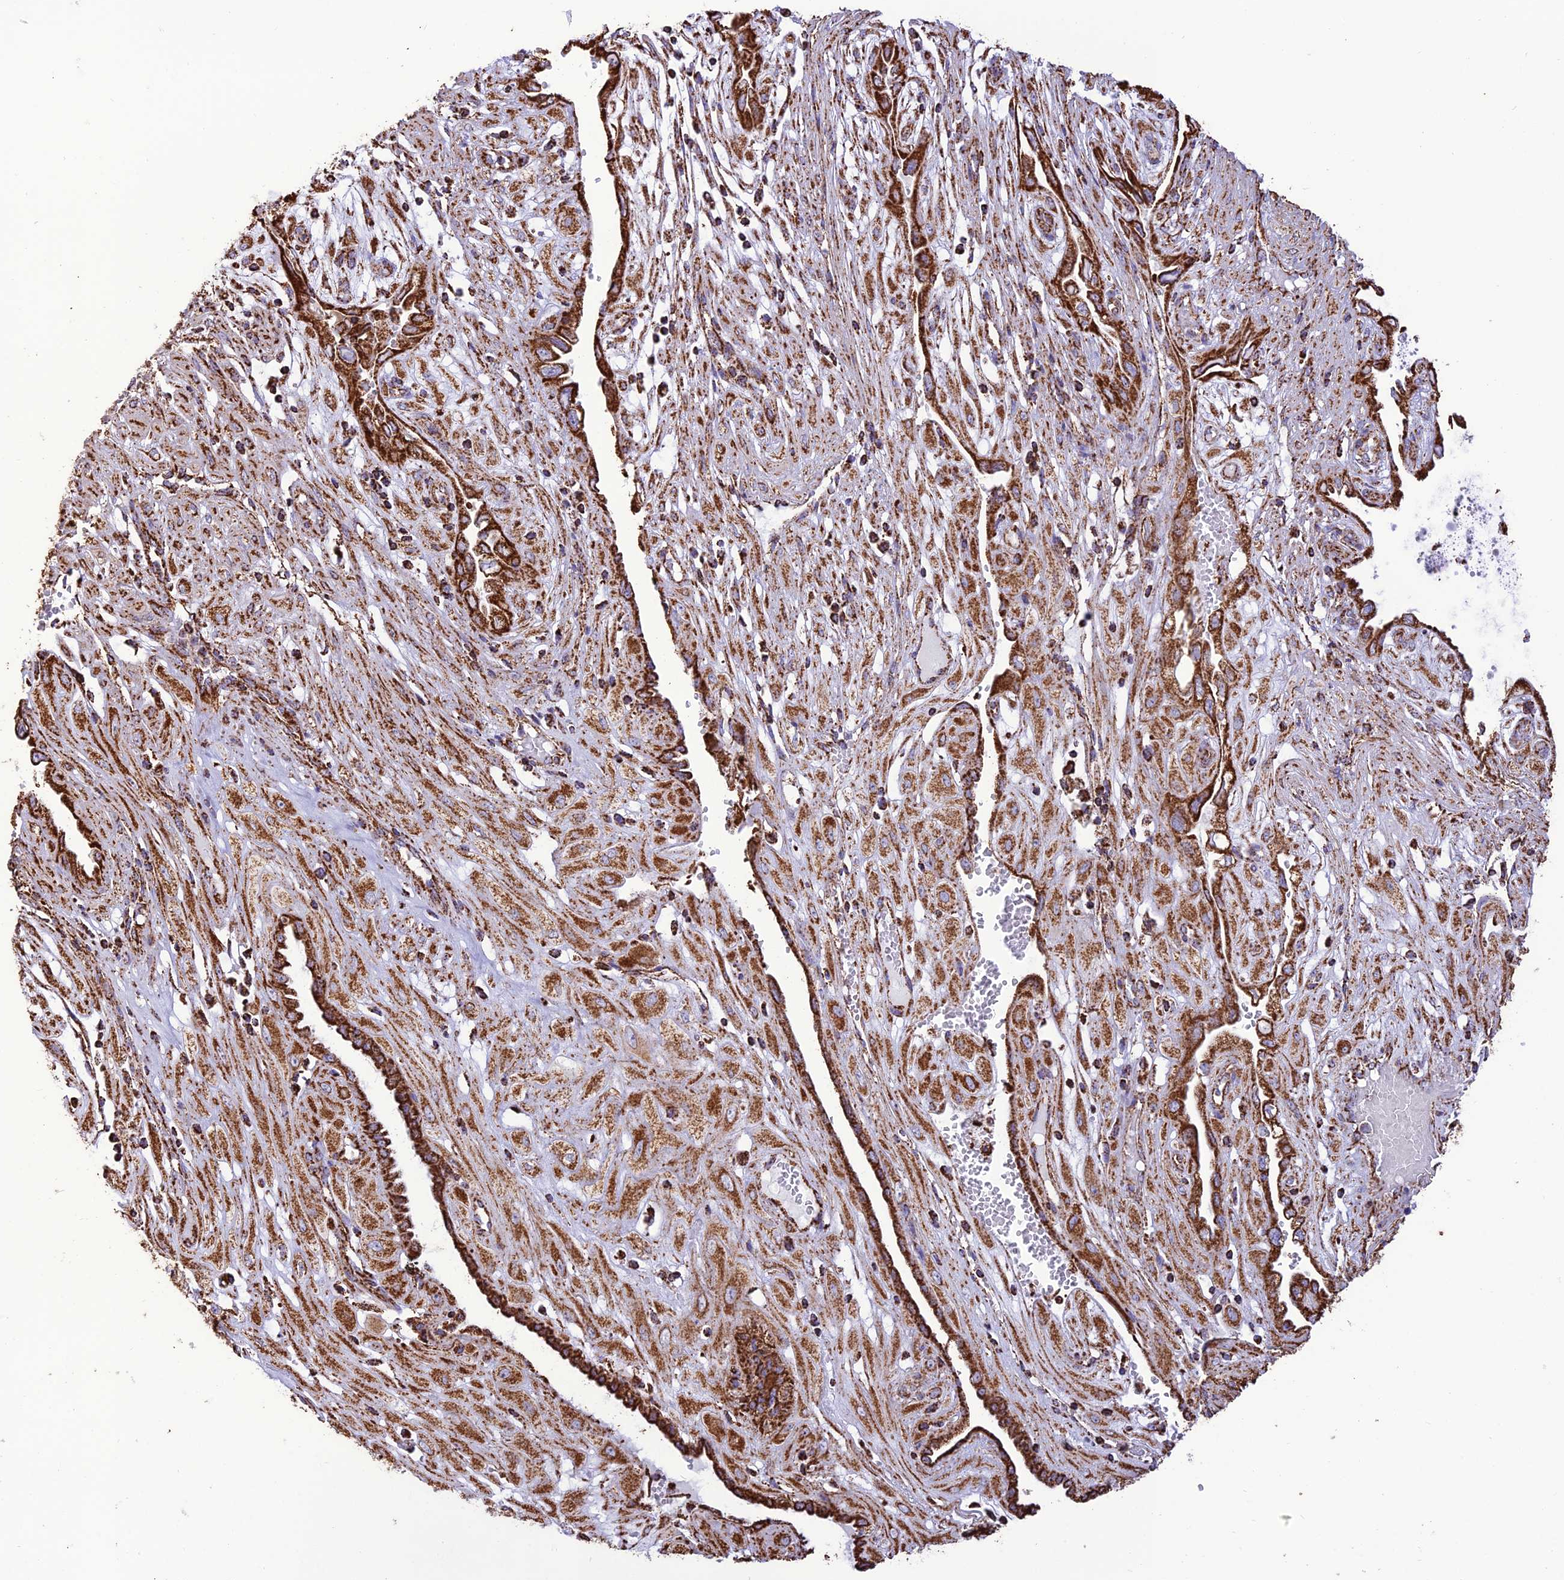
{"staining": {"intensity": "moderate", "quantity": ">75%", "location": "cytoplasmic/membranous"}, "tissue": "cervical cancer", "cell_type": "Tumor cells", "image_type": "cancer", "snomed": [{"axis": "morphology", "description": "Squamous cell carcinoma, NOS"}, {"axis": "topography", "description": "Cervix"}], "caption": "This image displays squamous cell carcinoma (cervical) stained with immunohistochemistry to label a protein in brown. The cytoplasmic/membranous of tumor cells show moderate positivity for the protein. Nuclei are counter-stained blue.", "gene": "NDUFAF1", "patient": {"sex": "female", "age": 36}}